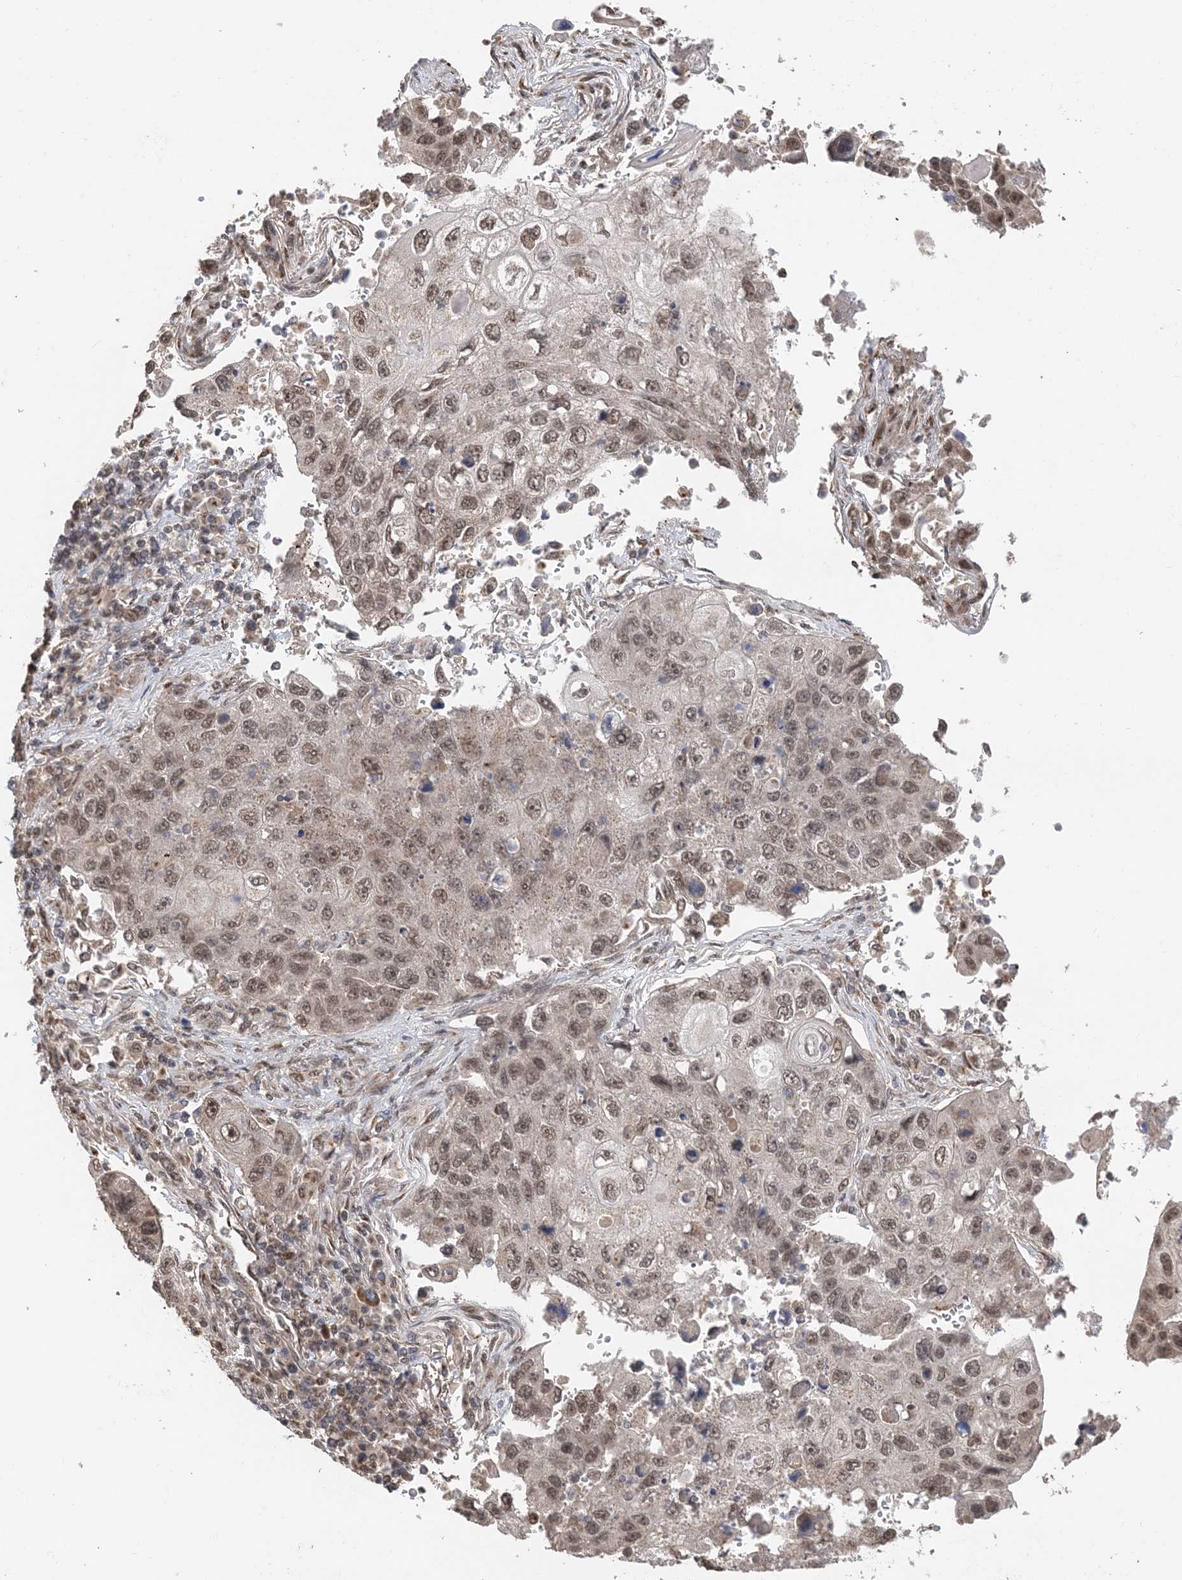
{"staining": {"intensity": "moderate", "quantity": ">75%", "location": "nuclear"}, "tissue": "lung cancer", "cell_type": "Tumor cells", "image_type": "cancer", "snomed": [{"axis": "morphology", "description": "Squamous cell carcinoma, NOS"}, {"axis": "topography", "description": "Lung"}], "caption": "Immunohistochemistry (DAB (3,3'-diaminobenzidine)) staining of human squamous cell carcinoma (lung) reveals moderate nuclear protein expression in about >75% of tumor cells.", "gene": "TSHZ2", "patient": {"sex": "male", "age": 61}}